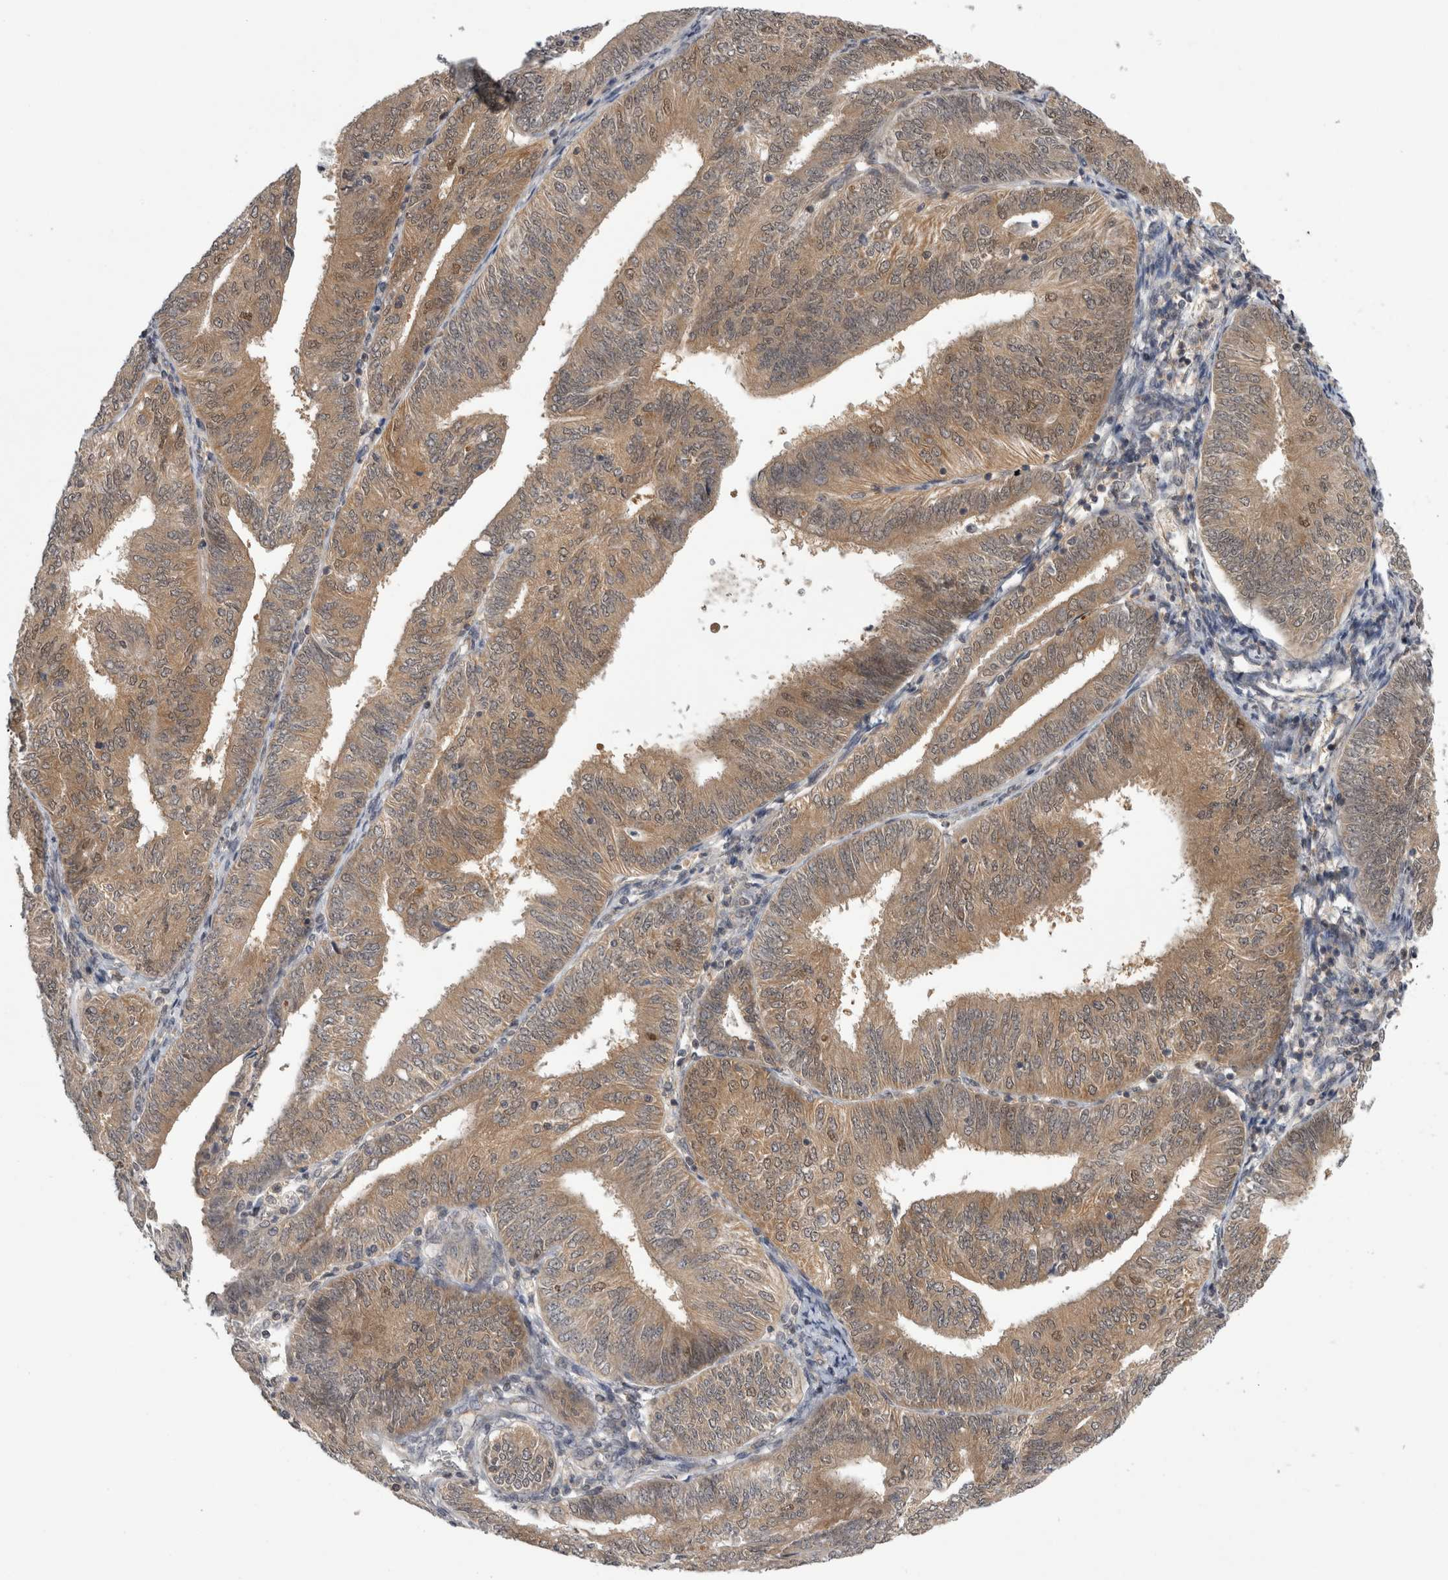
{"staining": {"intensity": "moderate", "quantity": ">75%", "location": "cytoplasmic/membranous,nuclear"}, "tissue": "endometrial cancer", "cell_type": "Tumor cells", "image_type": "cancer", "snomed": [{"axis": "morphology", "description": "Adenocarcinoma, NOS"}, {"axis": "topography", "description": "Endometrium"}], "caption": "Immunohistochemistry of adenocarcinoma (endometrial) reveals medium levels of moderate cytoplasmic/membranous and nuclear expression in about >75% of tumor cells.", "gene": "PSMB2", "patient": {"sex": "female", "age": 58}}